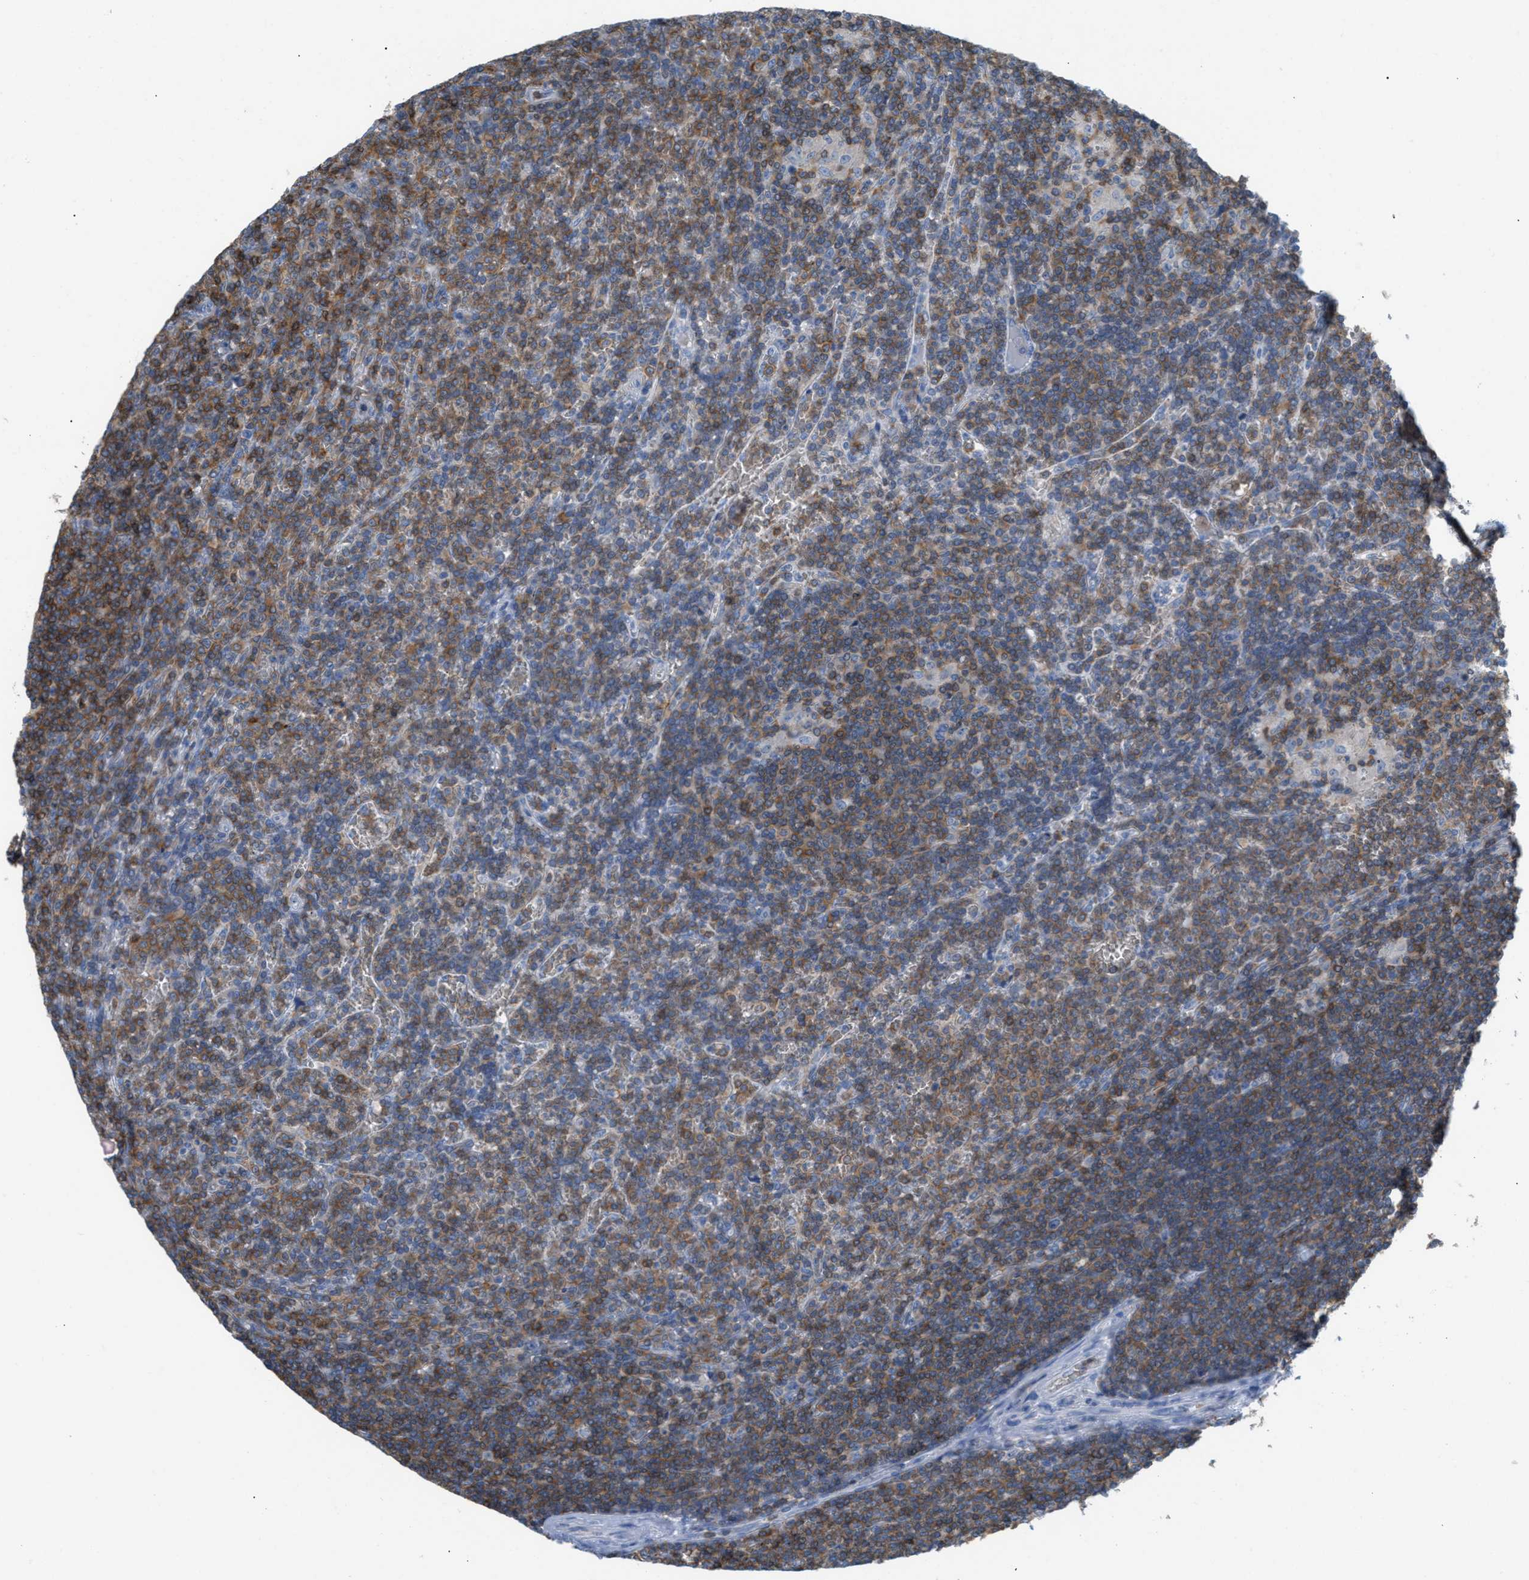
{"staining": {"intensity": "moderate", "quantity": "<25%", "location": "cytoplasmic/membranous"}, "tissue": "lymphoma", "cell_type": "Tumor cells", "image_type": "cancer", "snomed": [{"axis": "morphology", "description": "Malignant lymphoma, non-Hodgkin's type, Low grade"}, {"axis": "topography", "description": "Spleen"}], "caption": "Immunohistochemistry of low-grade malignant lymphoma, non-Hodgkin's type demonstrates low levels of moderate cytoplasmic/membranous expression in approximately <25% of tumor cells. Immunohistochemistry (ihc) stains the protein in brown and the nuclei are stained blue.", "gene": "IL16", "patient": {"sex": "female", "age": 19}}